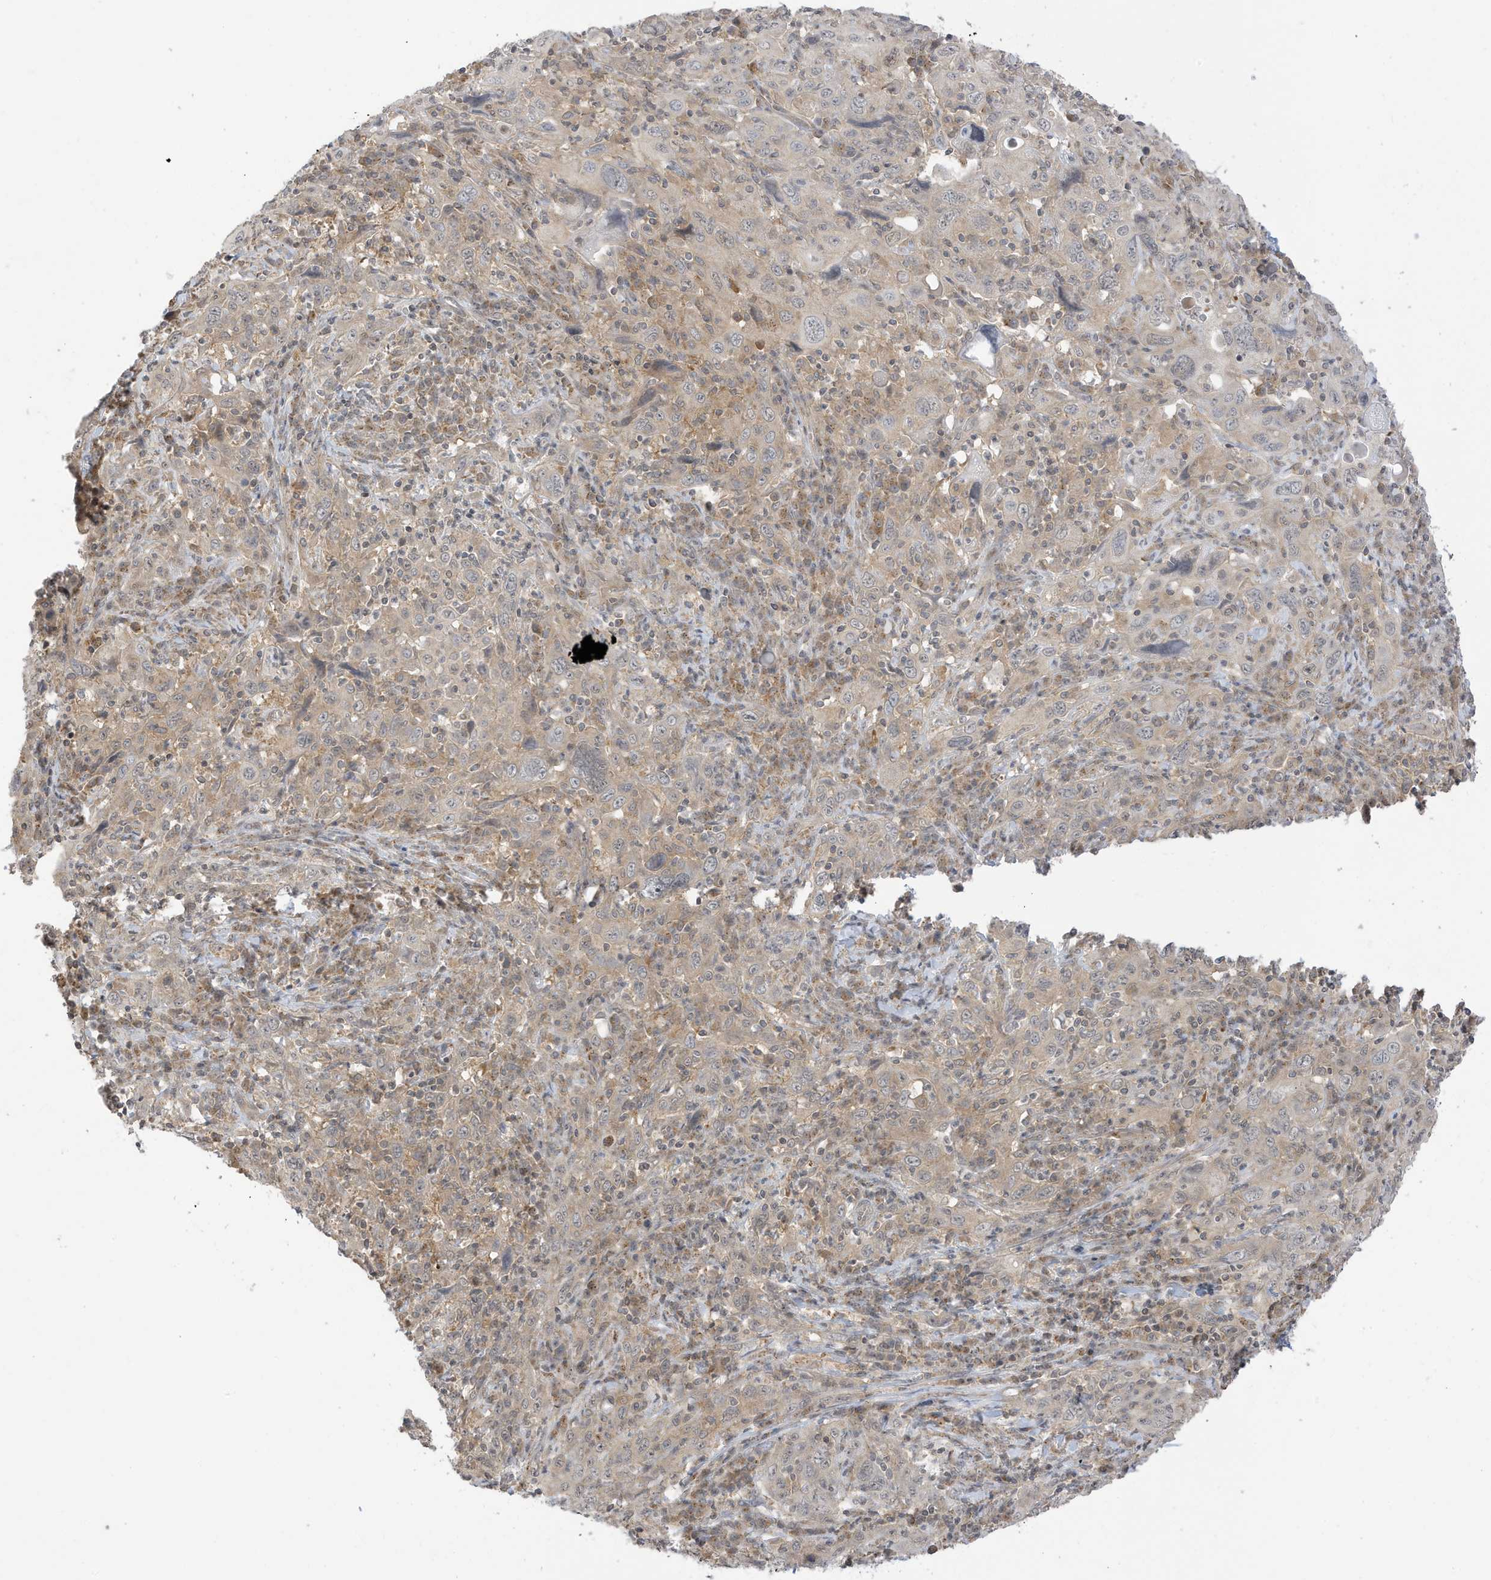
{"staining": {"intensity": "weak", "quantity": "25%-75%", "location": "cytoplasmic/membranous"}, "tissue": "cervical cancer", "cell_type": "Tumor cells", "image_type": "cancer", "snomed": [{"axis": "morphology", "description": "Squamous cell carcinoma, NOS"}, {"axis": "topography", "description": "Cervix"}], "caption": "Tumor cells display low levels of weak cytoplasmic/membranous expression in approximately 25%-75% of cells in human cervical cancer.", "gene": "TAB3", "patient": {"sex": "female", "age": 46}}